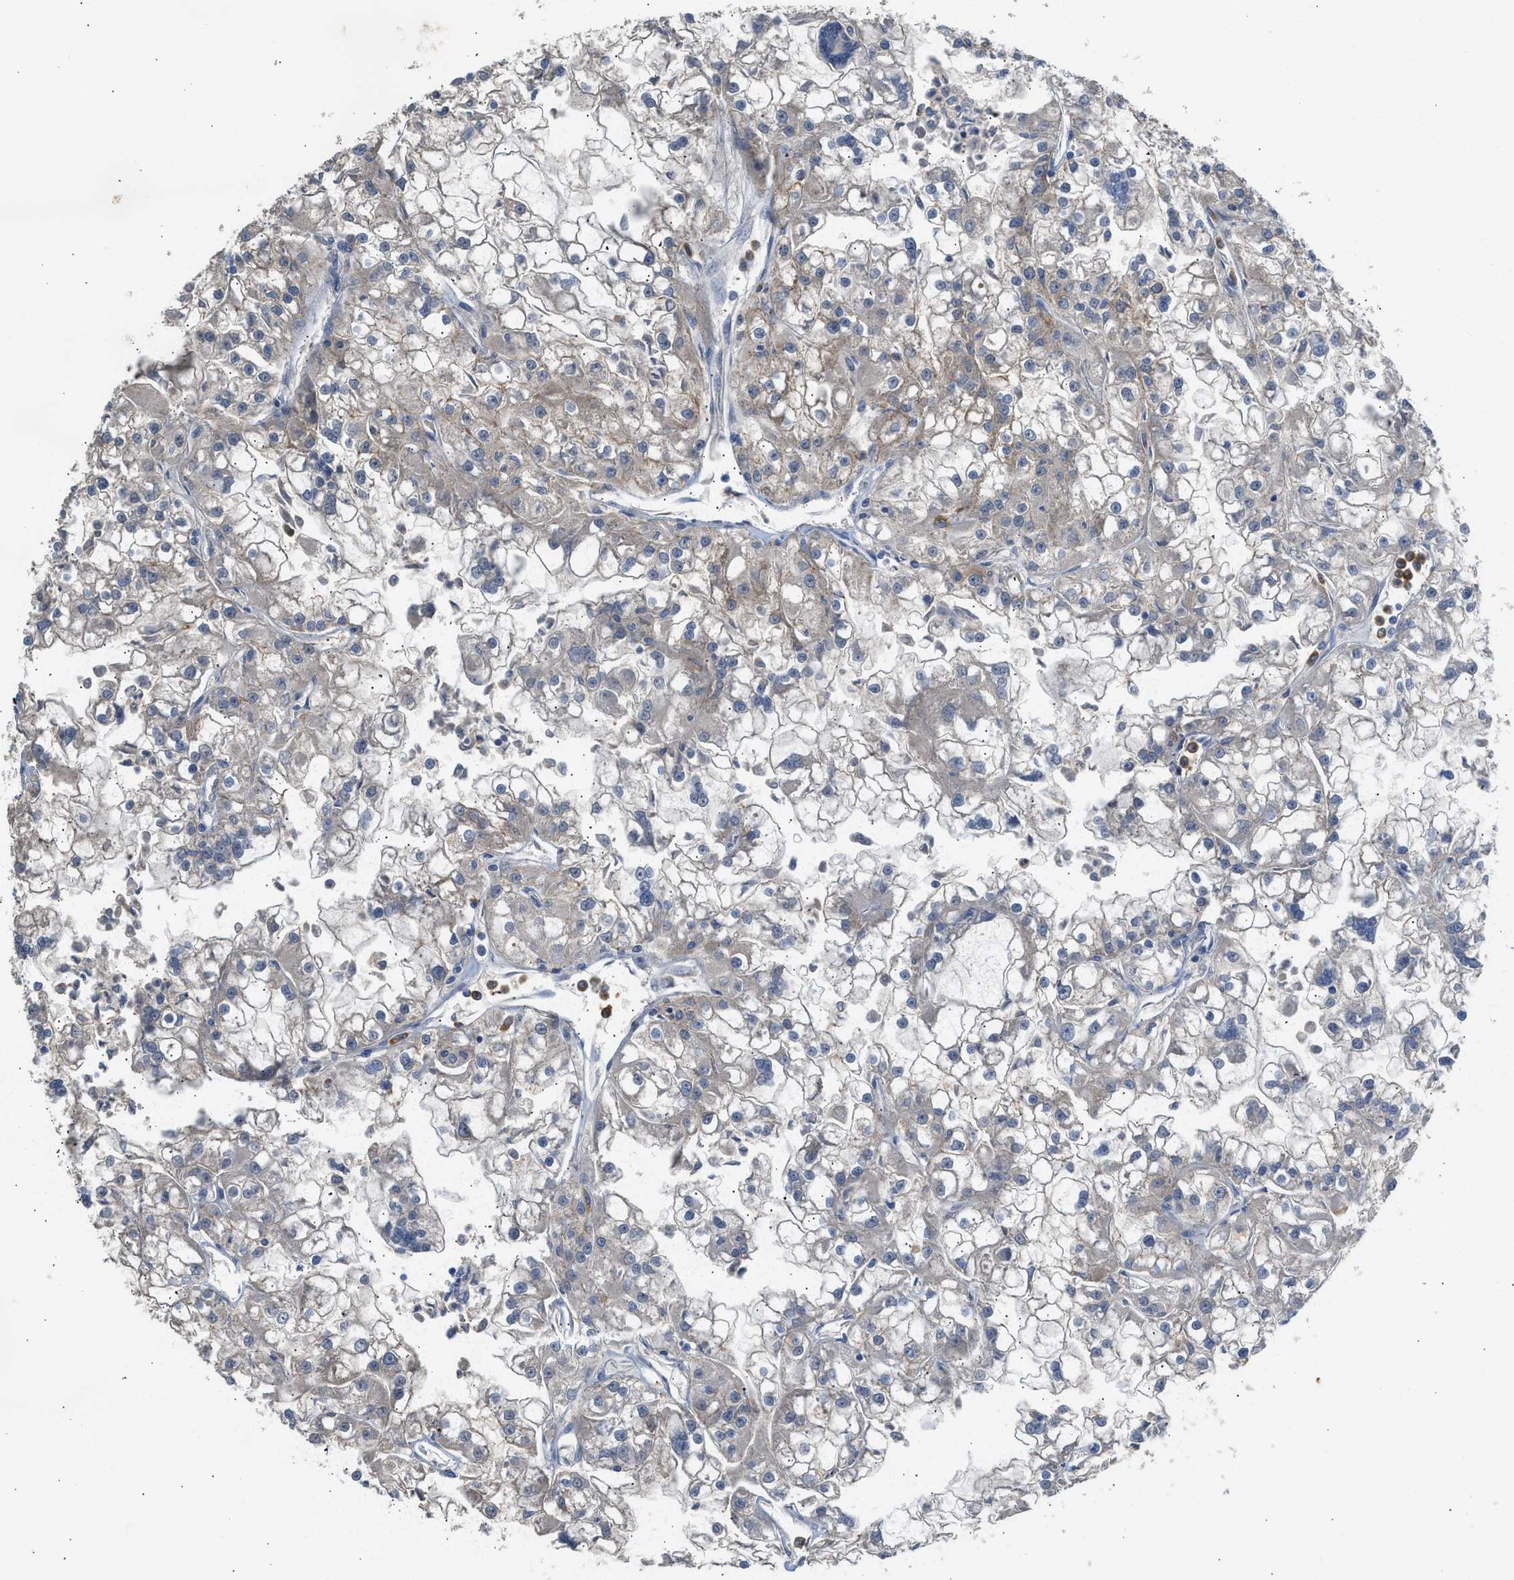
{"staining": {"intensity": "weak", "quantity": "<25%", "location": "cytoplasmic/membranous"}, "tissue": "renal cancer", "cell_type": "Tumor cells", "image_type": "cancer", "snomed": [{"axis": "morphology", "description": "Adenocarcinoma, NOS"}, {"axis": "topography", "description": "Kidney"}], "caption": "Image shows no protein staining in tumor cells of renal adenocarcinoma tissue.", "gene": "RHBDF2", "patient": {"sex": "female", "age": 52}}